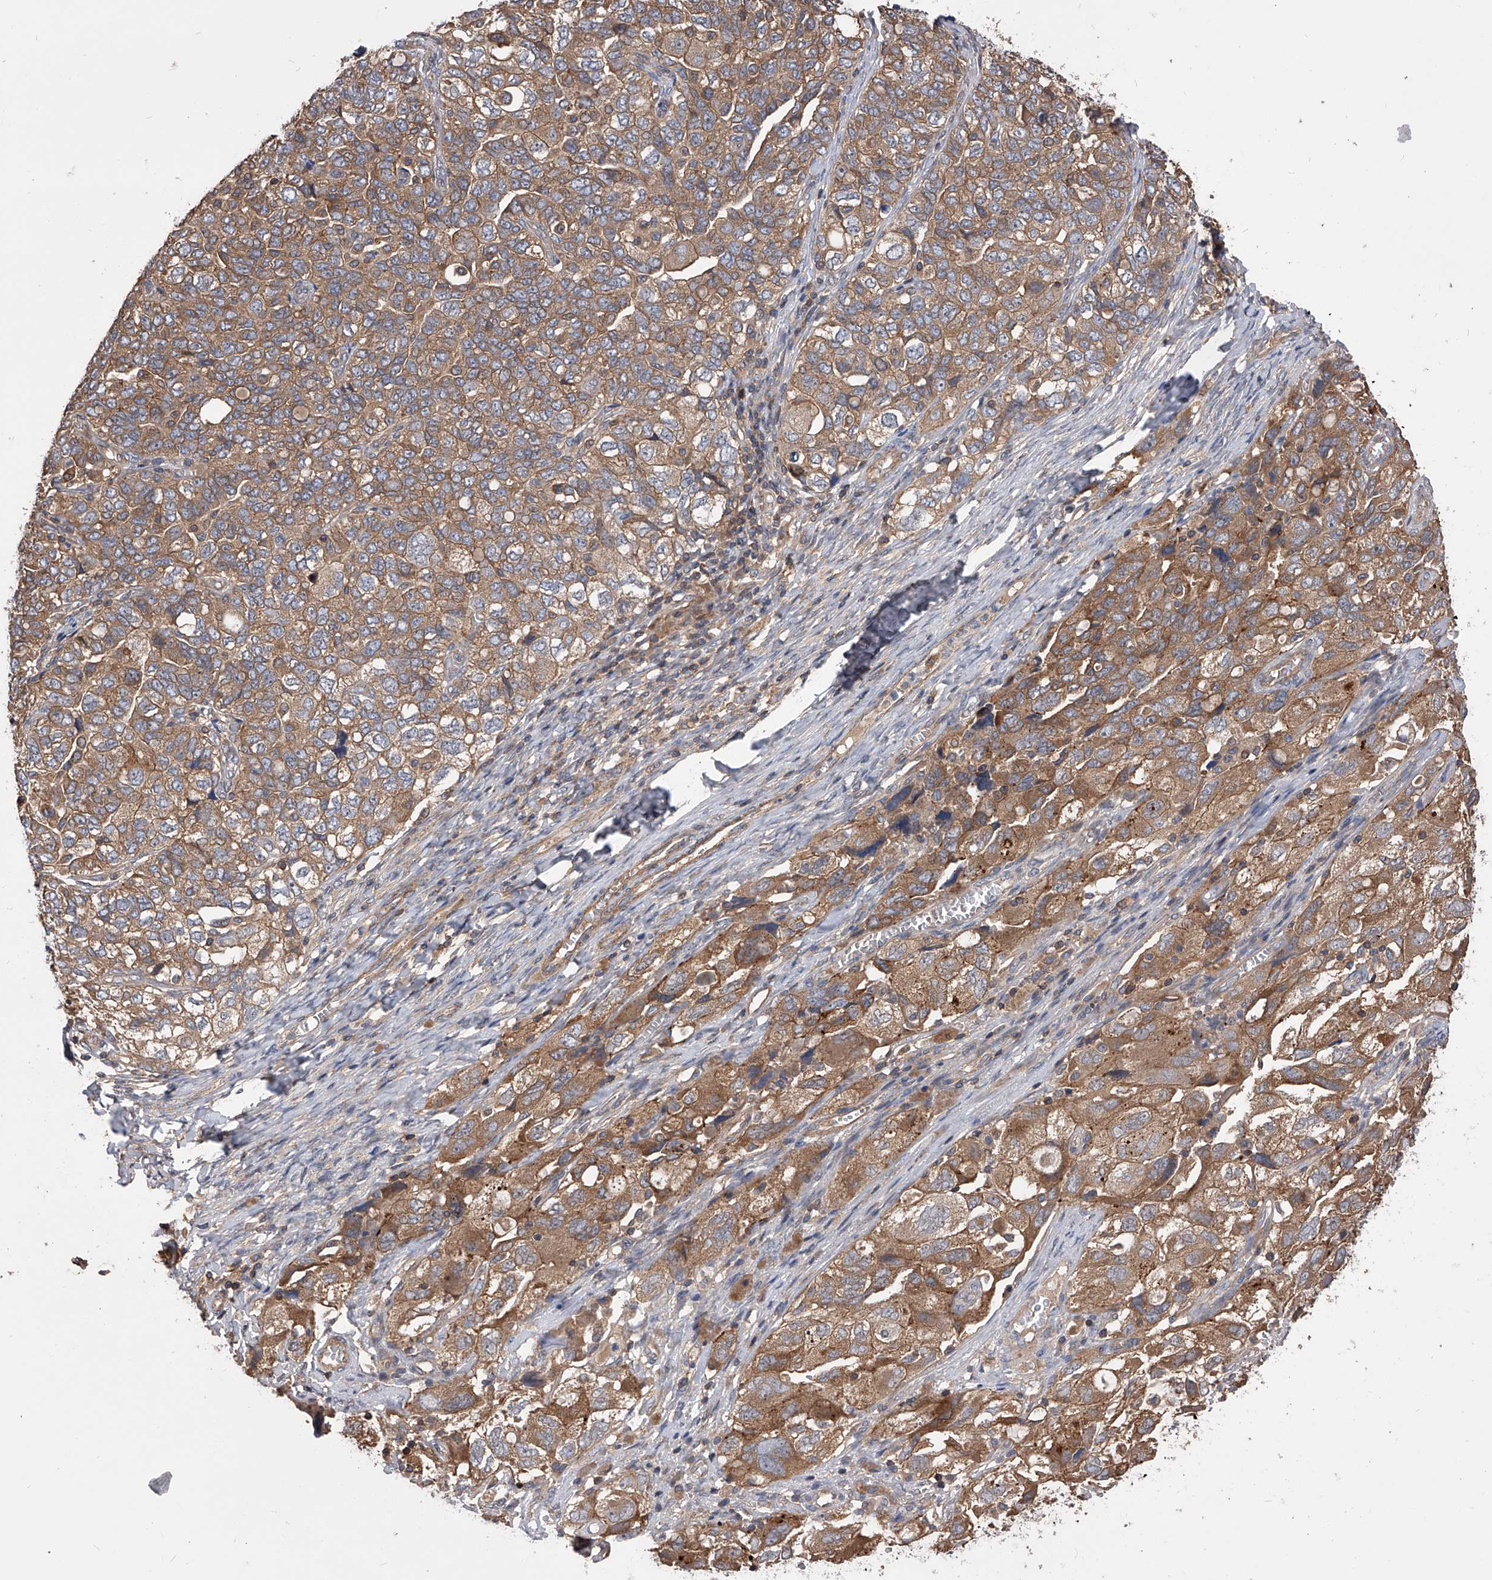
{"staining": {"intensity": "moderate", "quantity": ">75%", "location": "cytoplasmic/membranous"}, "tissue": "ovarian cancer", "cell_type": "Tumor cells", "image_type": "cancer", "snomed": [{"axis": "morphology", "description": "Carcinoma, NOS"}, {"axis": "morphology", "description": "Cystadenocarcinoma, serous, NOS"}, {"axis": "topography", "description": "Ovary"}], "caption": "Carcinoma (ovarian) tissue shows moderate cytoplasmic/membranous positivity in approximately >75% of tumor cells", "gene": "CUL7", "patient": {"sex": "female", "age": 69}}